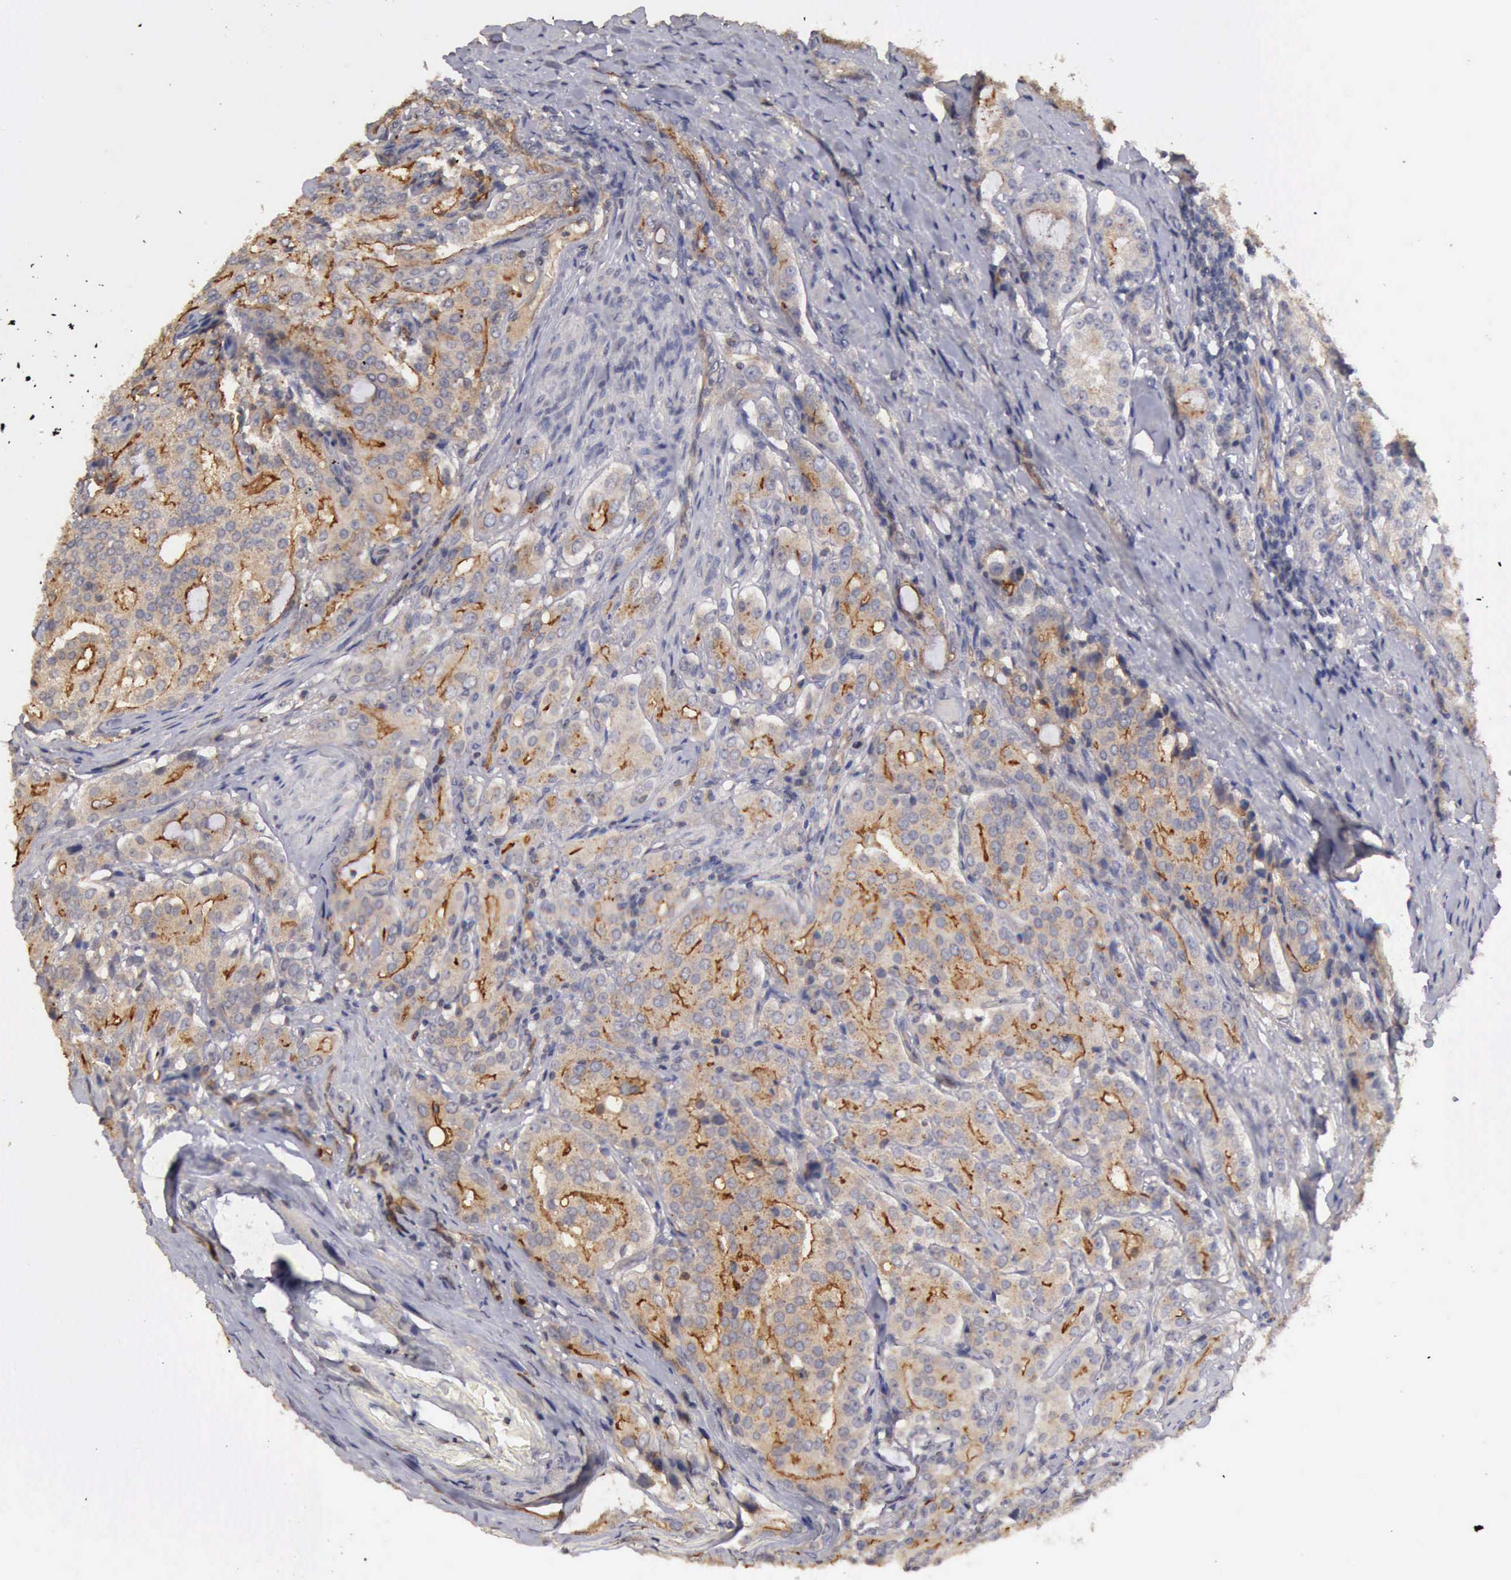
{"staining": {"intensity": "negative", "quantity": "none", "location": "none"}, "tissue": "prostate cancer", "cell_type": "Tumor cells", "image_type": "cancer", "snomed": [{"axis": "morphology", "description": "Adenocarcinoma, Medium grade"}, {"axis": "topography", "description": "Prostate"}], "caption": "Protein analysis of prostate adenocarcinoma (medium-grade) reveals no significant expression in tumor cells. (Stains: DAB immunohistochemistry (IHC) with hematoxylin counter stain, Microscopy: brightfield microscopy at high magnification).", "gene": "BMX", "patient": {"sex": "male", "age": 72}}